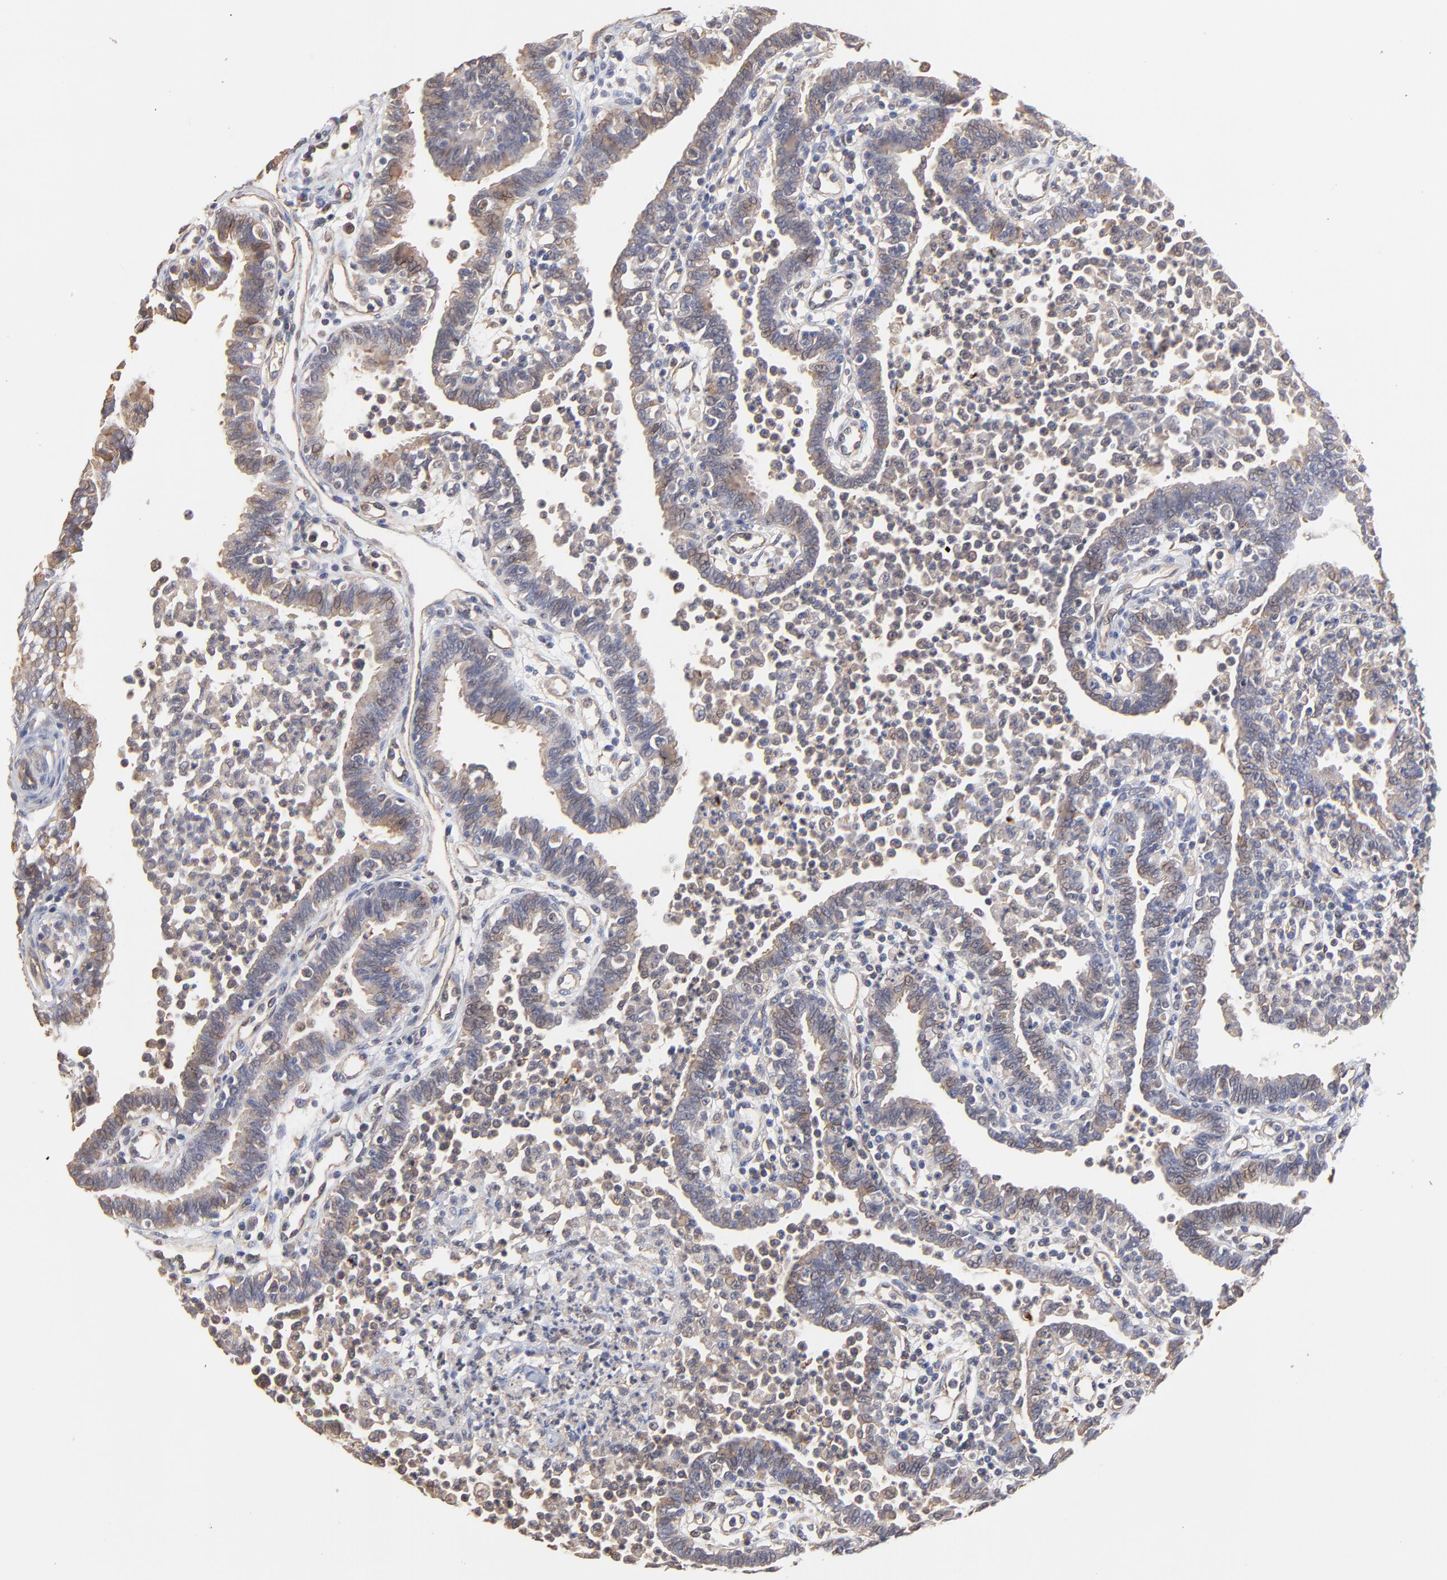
{"staining": {"intensity": "moderate", "quantity": "25%-75%", "location": "cytoplasmic/membranous"}, "tissue": "fallopian tube", "cell_type": "Glandular cells", "image_type": "normal", "snomed": [{"axis": "morphology", "description": "Normal tissue, NOS"}, {"axis": "topography", "description": "Fallopian tube"}], "caption": "Protein expression analysis of benign human fallopian tube reveals moderate cytoplasmic/membranous expression in about 25%-75% of glandular cells. Using DAB (3,3'-diaminobenzidine) (brown) and hematoxylin (blue) stains, captured at high magnification using brightfield microscopy.", "gene": "ARMT1", "patient": {"sex": "female", "age": 36}}